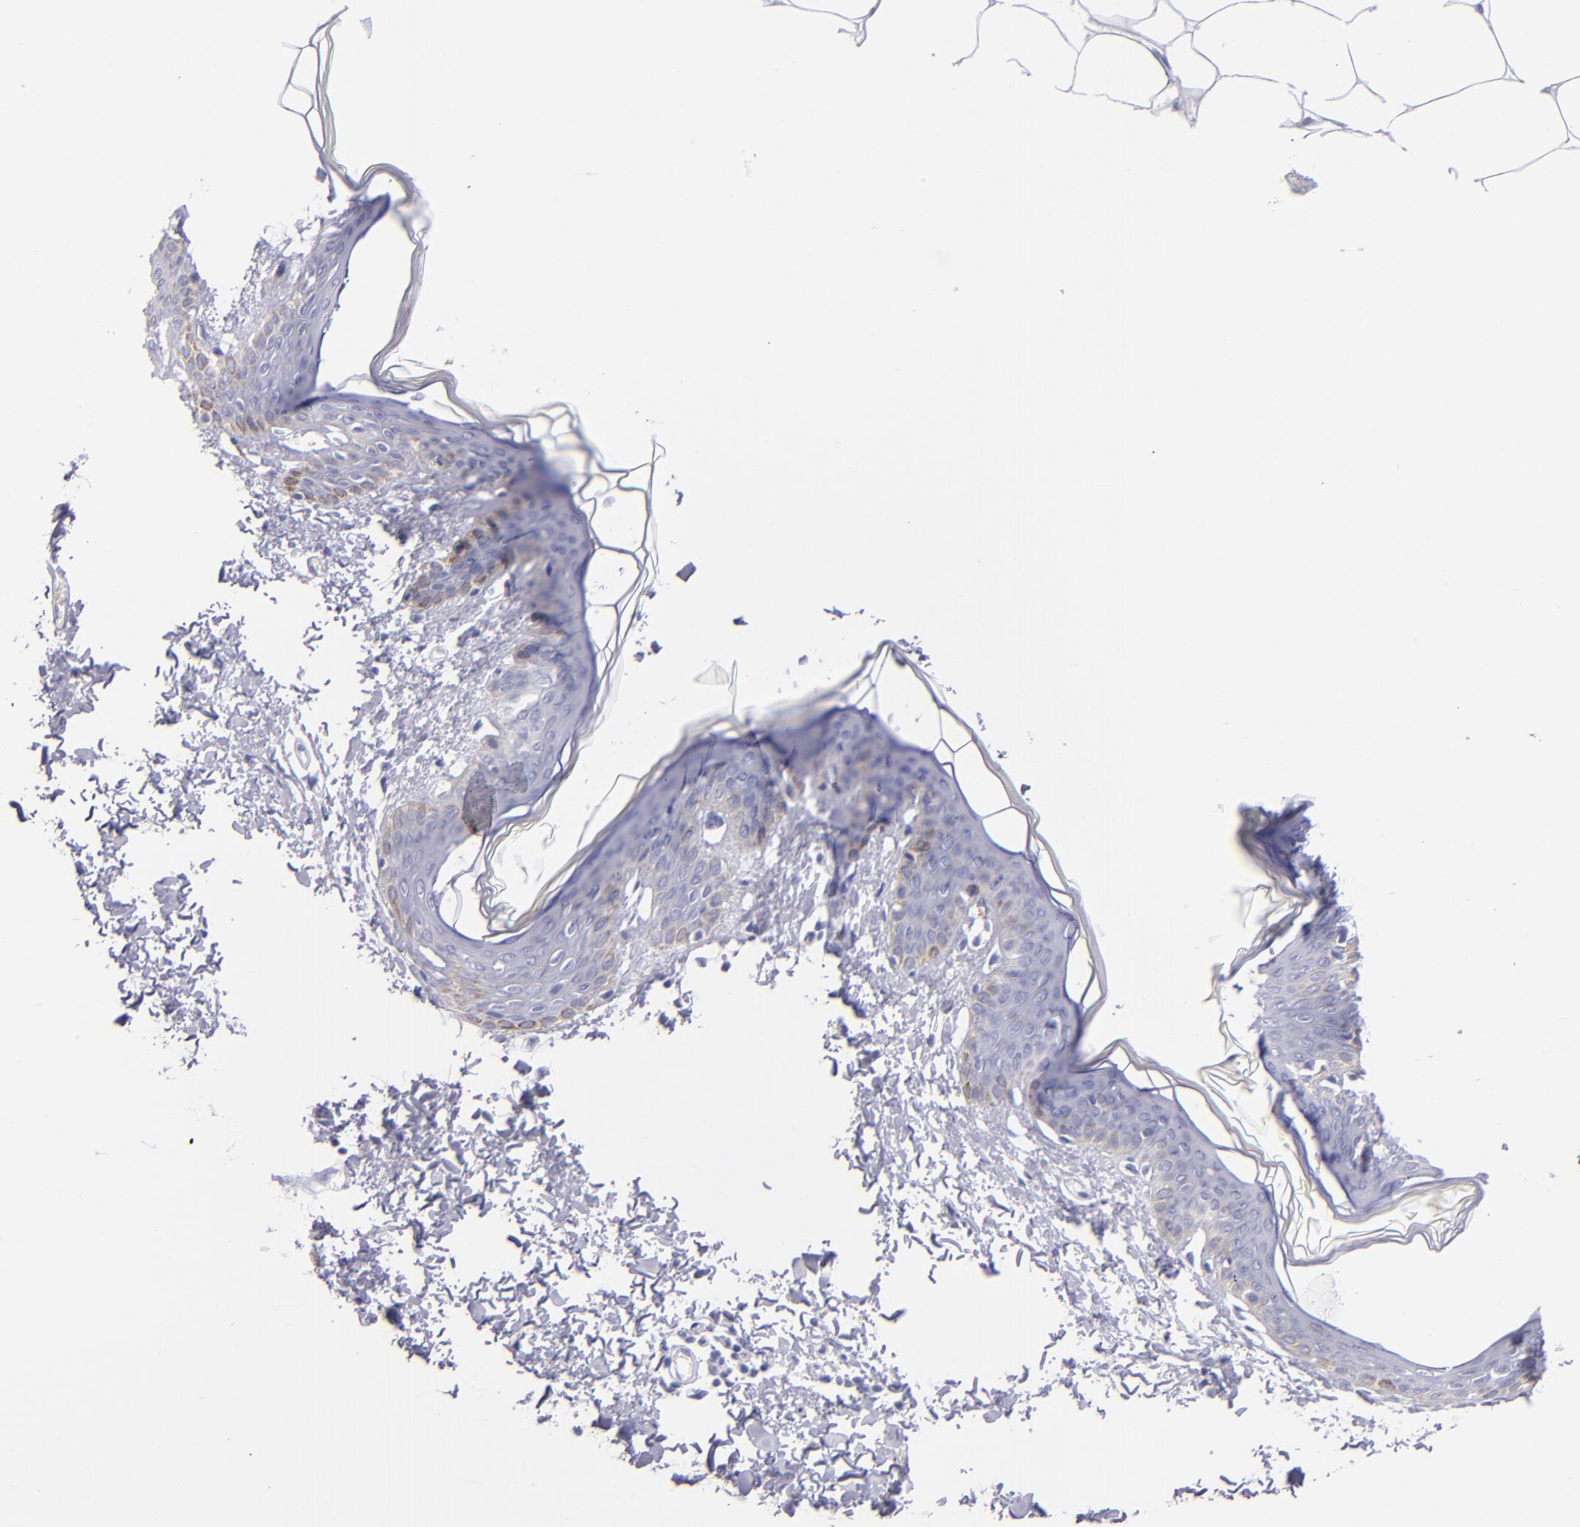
{"staining": {"intensity": "negative", "quantity": "none", "location": "none"}, "tissue": "skin", "cell_type": "Fibroblasts", "image_type": "normal", "snomed": [{"axis": "morphology", "description": "Normal tissue, NOS"}, {"axis": "topography", "description": "Skin"}], "caption": "Immunohistochemistry (IHC) image of normal skin: human skin stained with DAB displays no significant protein staining in fibroblasts.", "gene": "PRPH", "patient": {"sex": "female", "age": 17}}